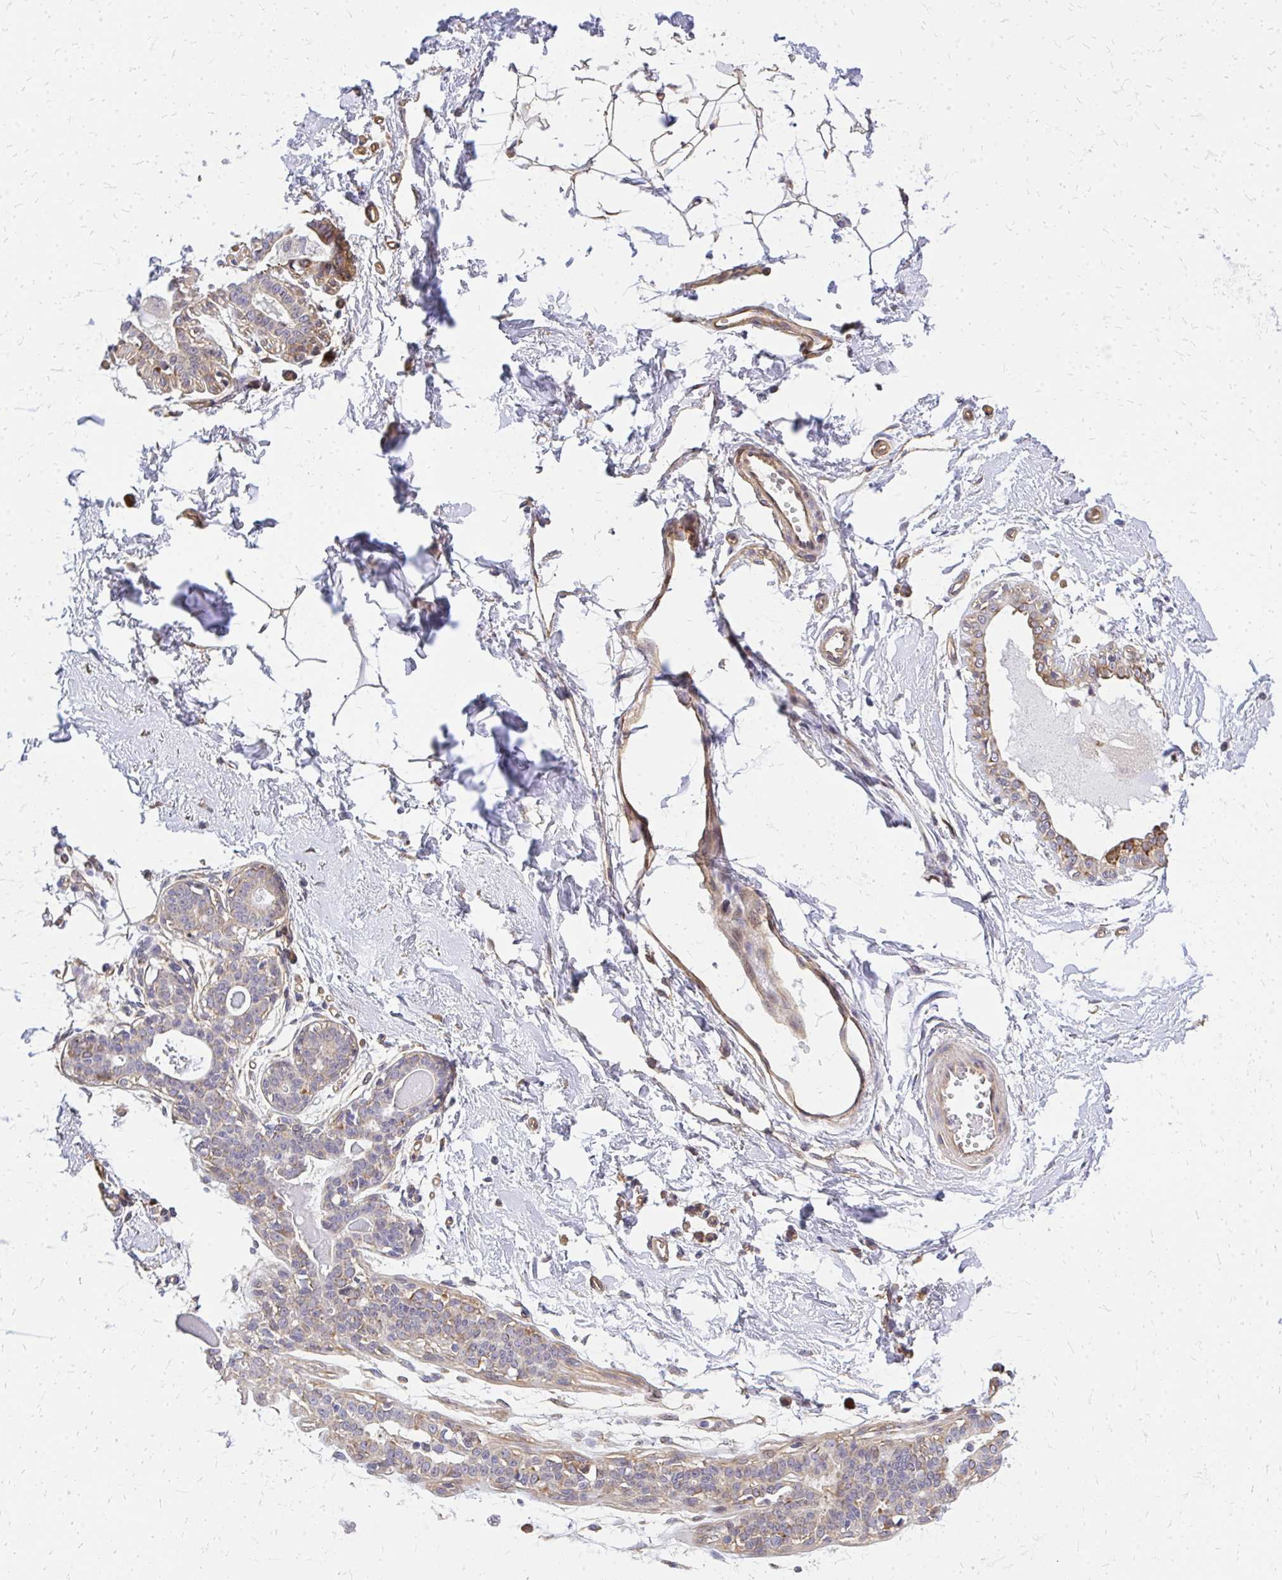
{"staining": {"intensity": "weak", "quantity": "<25%", "location": "cytoplasmic/membranous"}, "tissue": "breast", "cell_type": "Adipocytes", "image_type": "normal", "snomed": [{"axis": "morphology", "description": "Normal tissue, NOS"}, {"axis": "topography", "description": "Breast"}], "caption": "This is an immunohistochemistry histopathology image of unremarkable breast. There is no expression in adipocytes.", "gene": "ENSG00000258472", "patient": {"sex": "female", "age": 45}}